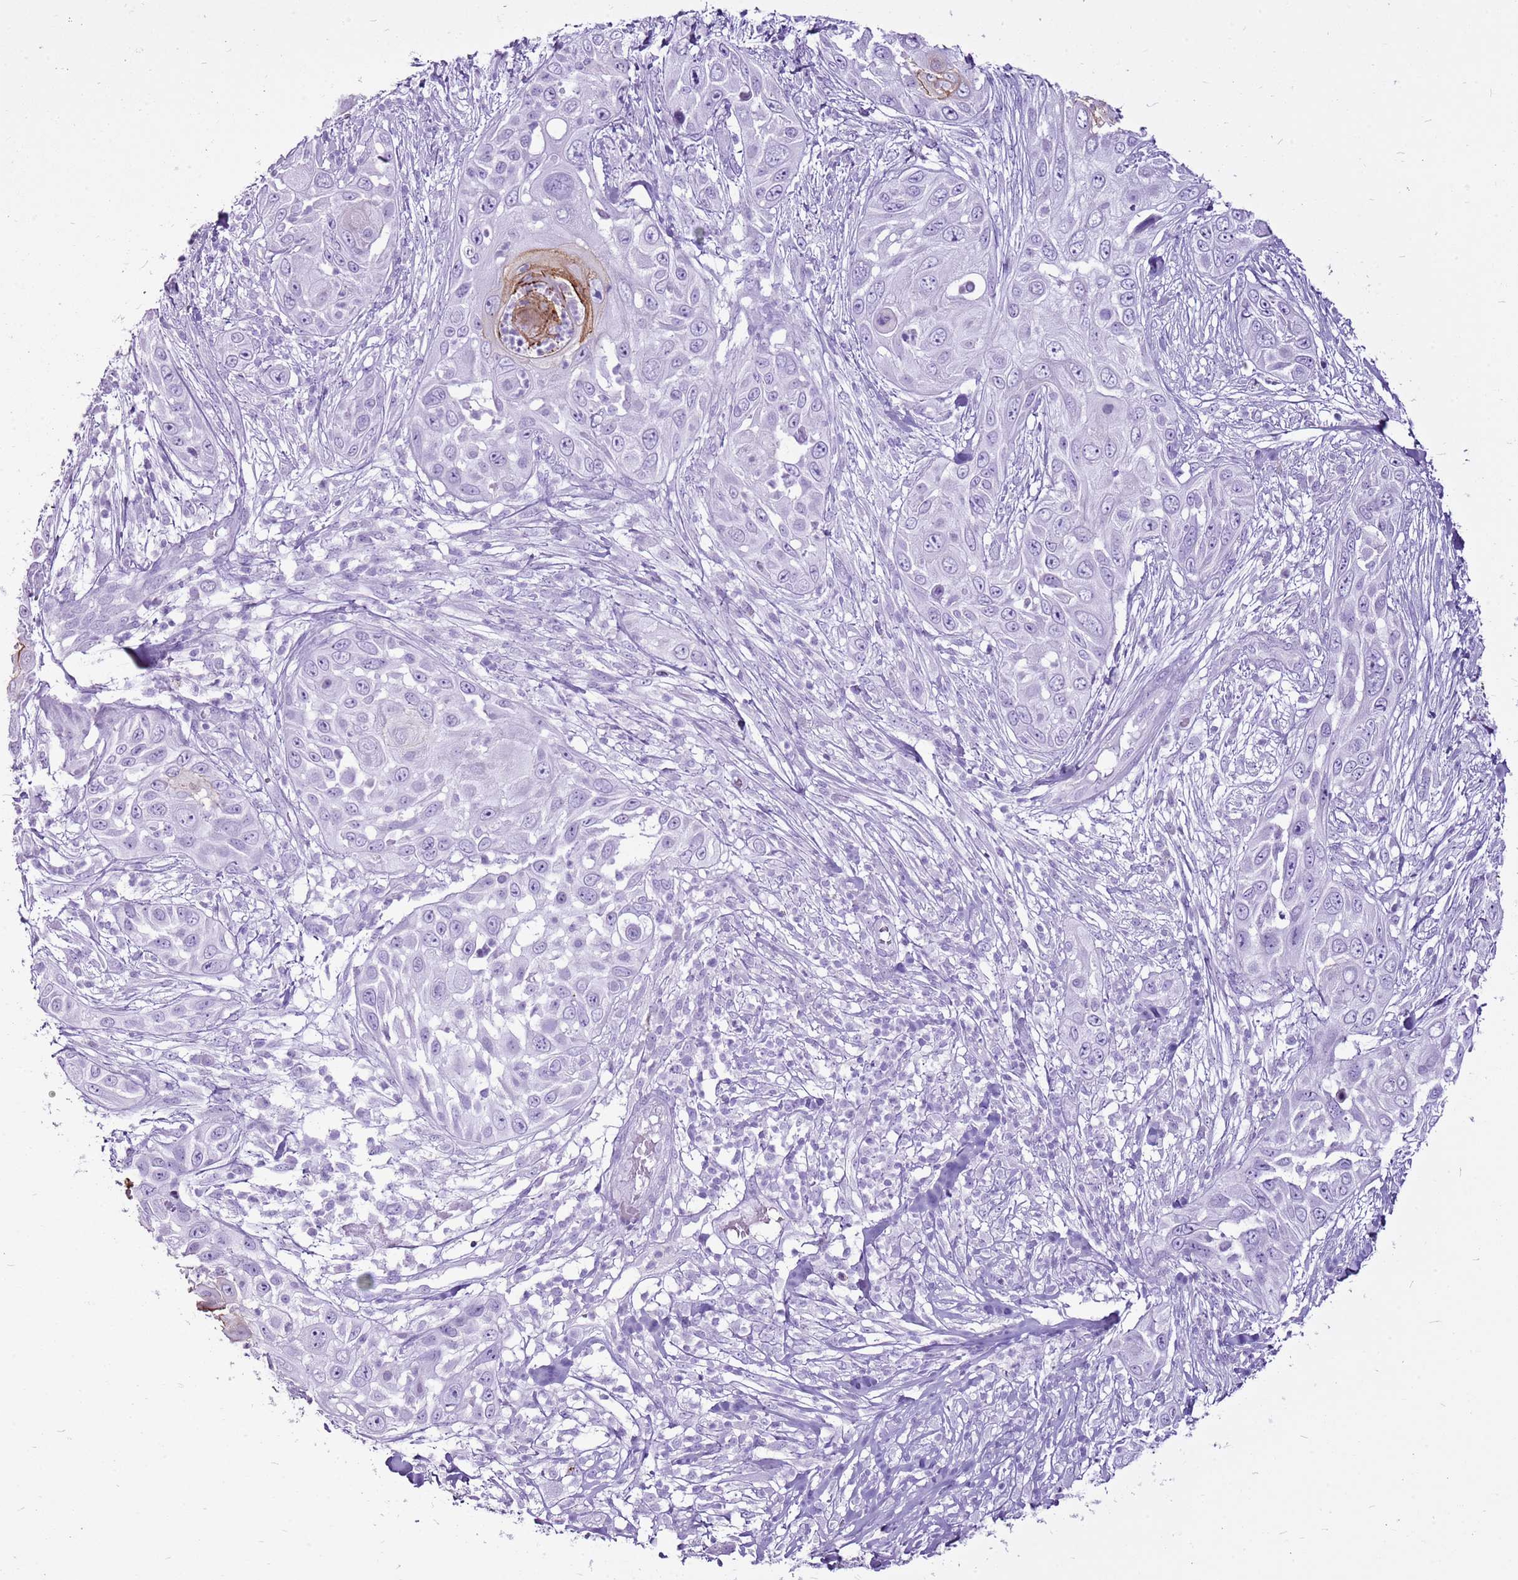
{"staining": {"intensity": "strong", "quantity": "<25%", "location": "cytoplasmic/membranous"}, "tissue": "skin cancer", "cell_type": "Tumor cells", "image_type": "cancer", "snomed": [{"axis": "morphology", "description": "Squamous cell carcinoma, NOS"}, {"axis": "topography", "description": "Skin"}], "caption": "Immunohistochemical staining of skin cancer (squamous cell carcinoma) demonstrates medium levels of strong cytoplasmic/membranous positivity in about <25% of tumor cells.", "gene": "CNFN", "patient": {"sex": "female", "age": 44}}